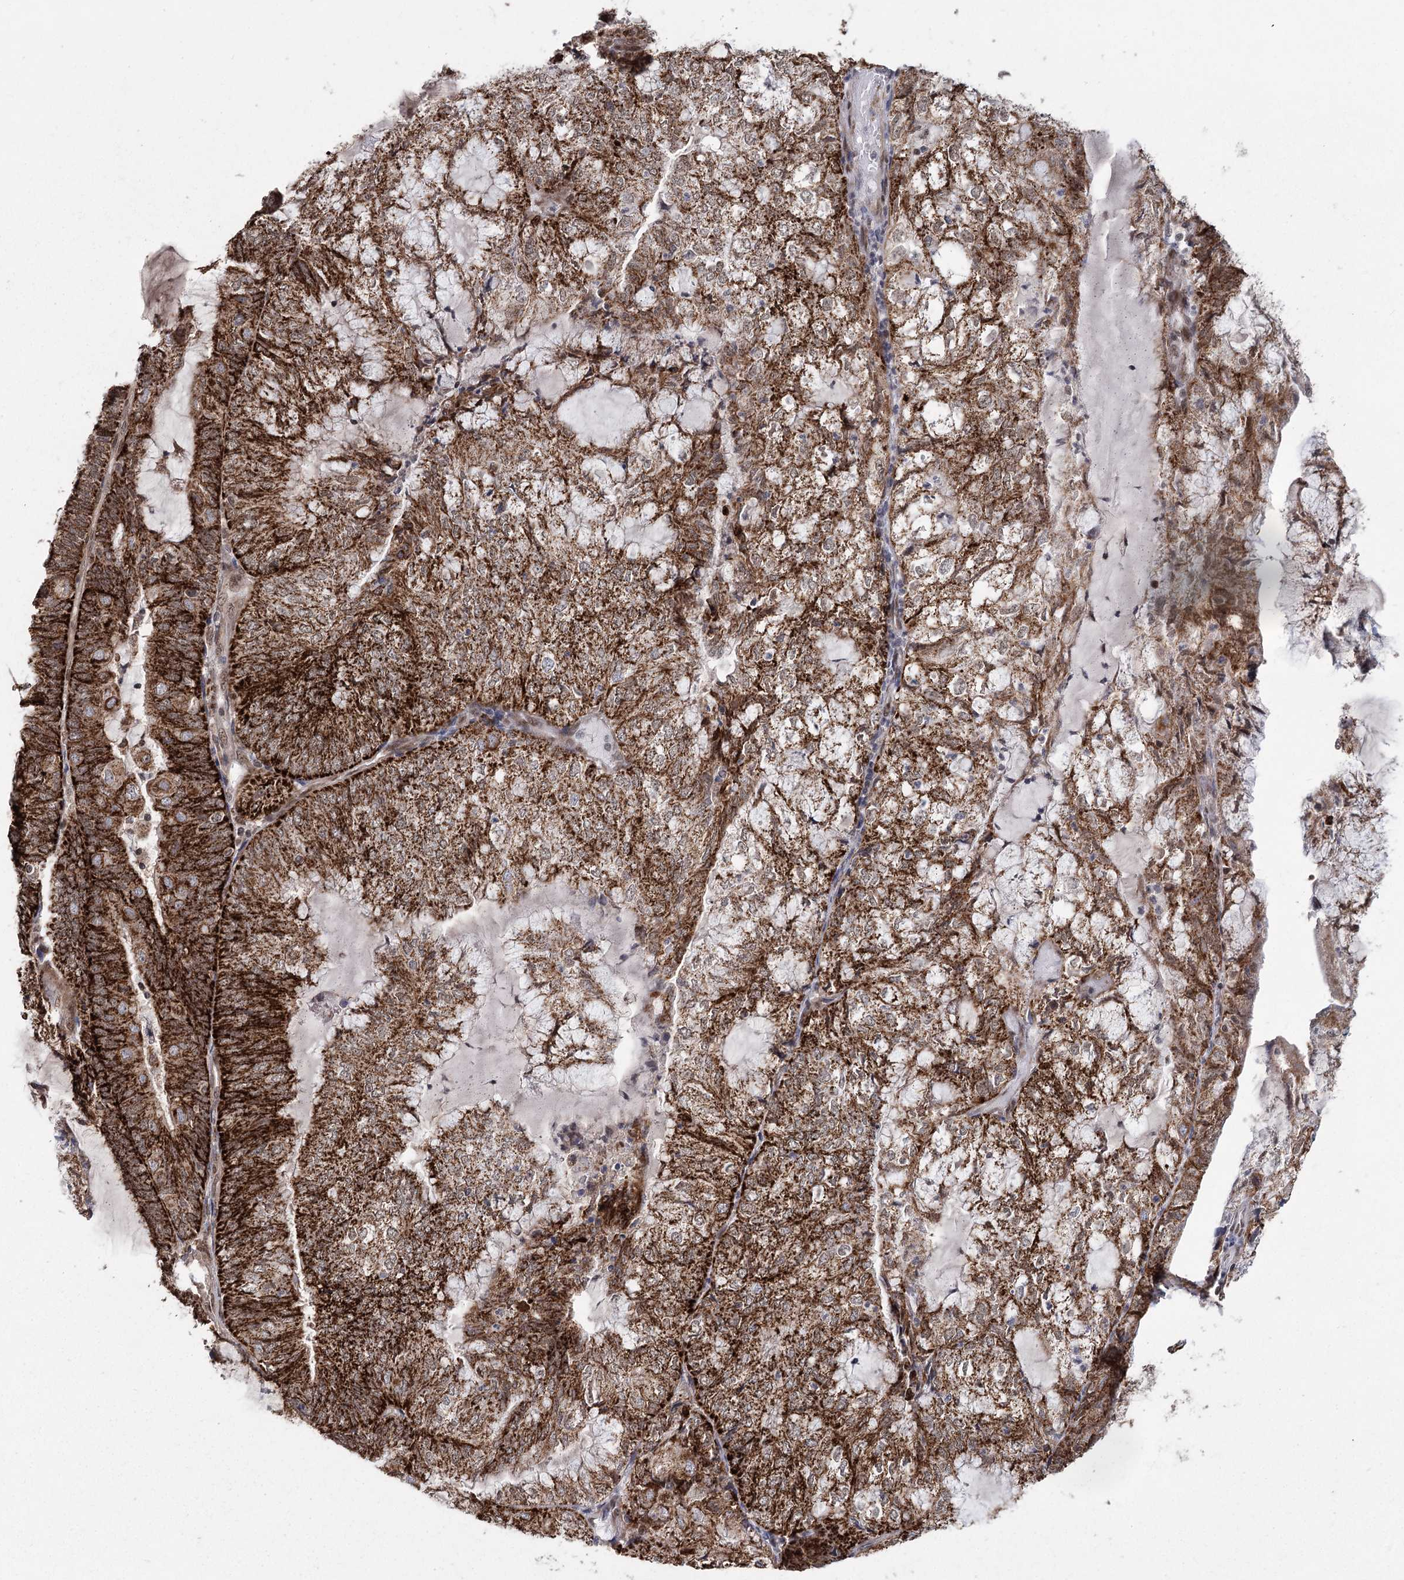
{"staining": {"intensity": "strong", "quantity": ">75%", "location": "cytoplasmic/membranous"}, "tissue": "endometrial cancer", "cell_type": "Tumor cells", "image_type": "cancer", "snomed": [{"axis": "morphology", "description": "Adenocarcinoma, NOS"}, {"axis": "topography", "description": "Endometrium"}], "caption": "Tumor cells demonstrate strong cytoplasmic/membranous expression in approximately >75% of cells in endometrial cancer (adenocarcinoma).", "gene": "ZCCHC24", "patient": {"sex": "female", "age": 81}}